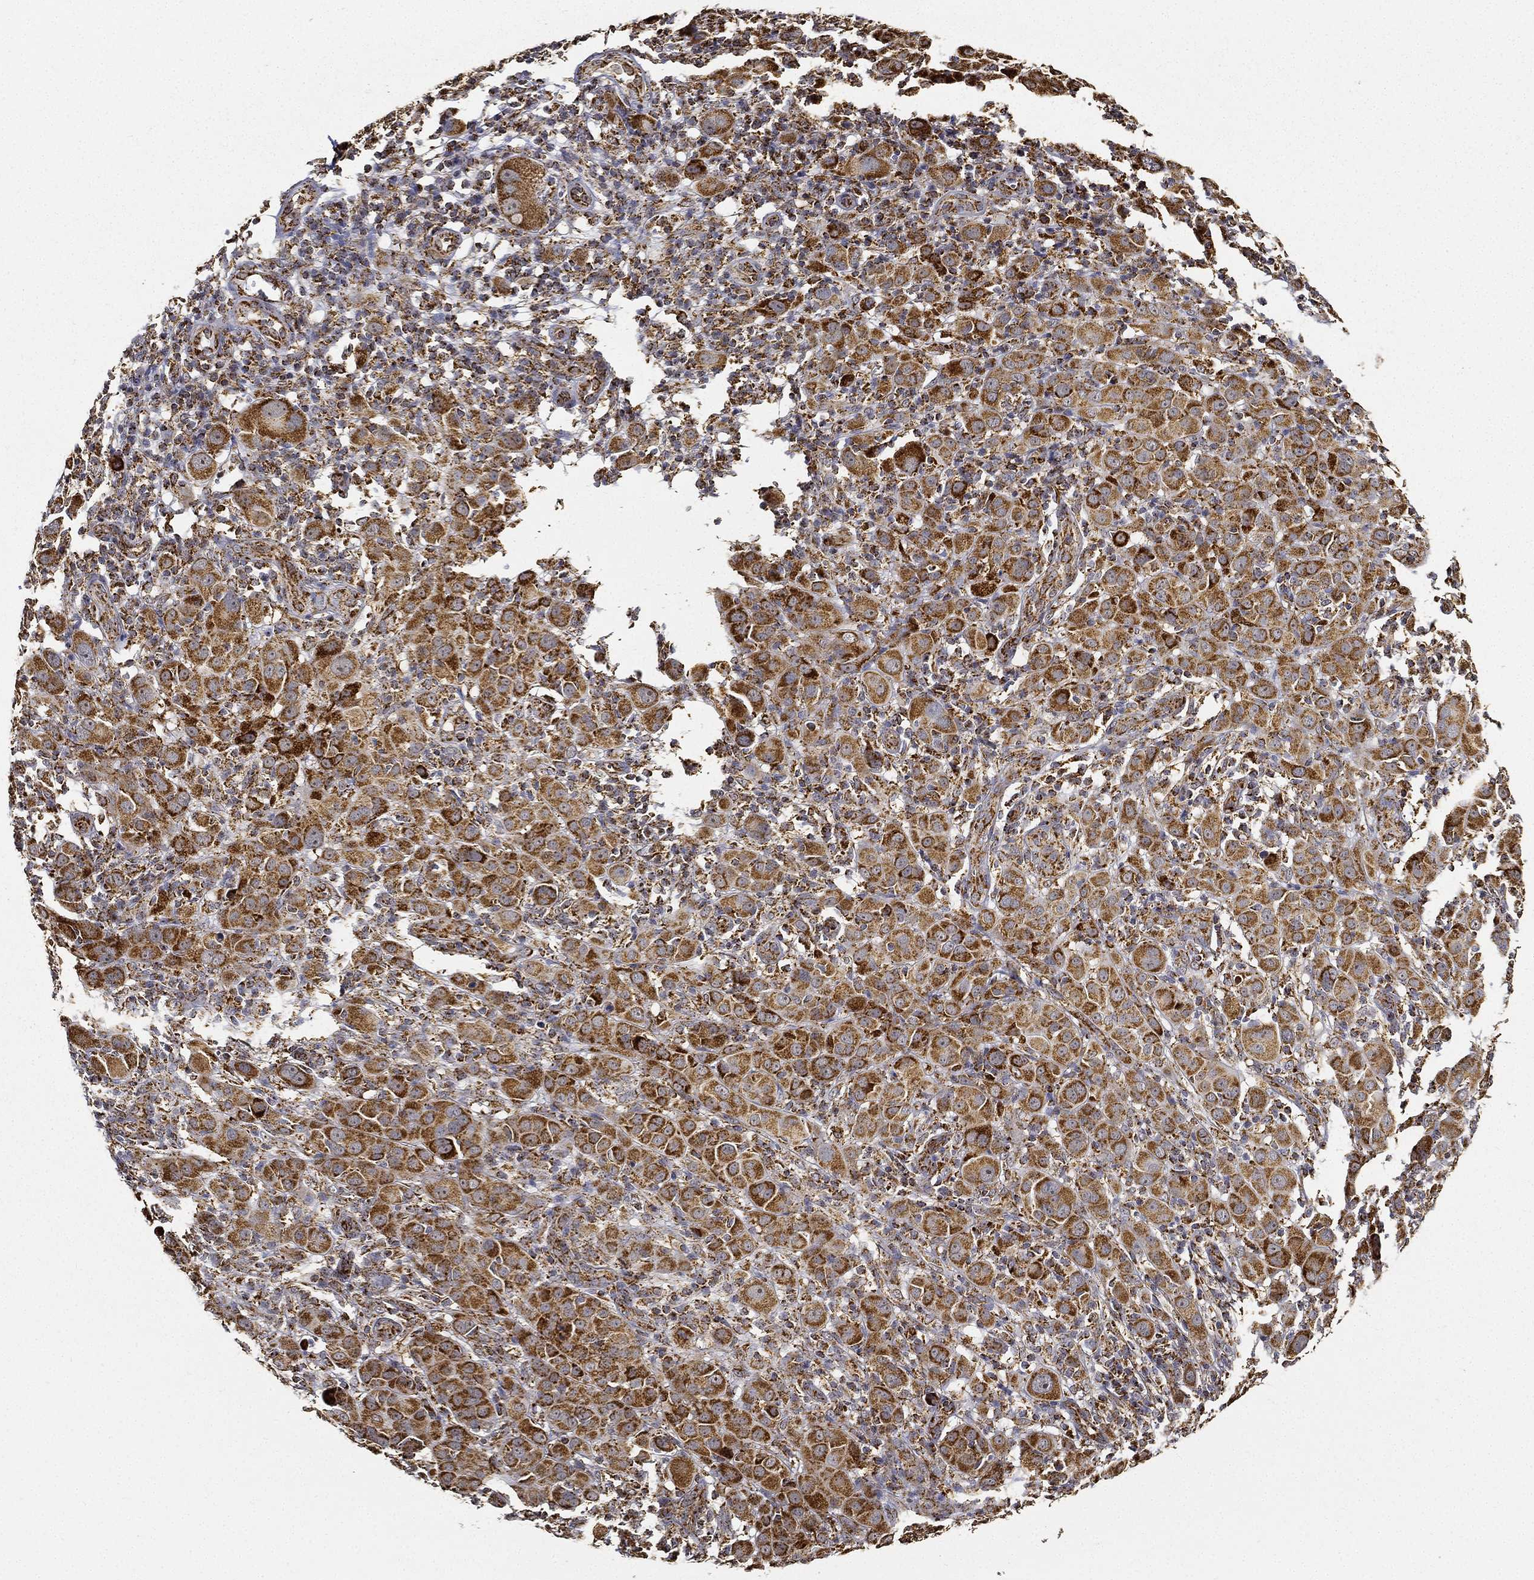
{"staining": {"intensity": "strong", "quantity": ">75%", "location": "cytoplasmic/membranous"}, "tissue": "melanoma", "cell_type": "Tumor cells", "image_type": "cancer", "snomed": [{"axis": "morphology", "description": "Malignant melanoma, NOS"}, {"axis": "topography", "description": "Skin"}], "caption": "Malignant melanoma stained with a protein marker displays strong staining in tumor cells.", "gene": "NDUFAB1", "patient": {"sex": "female", "age": 87}}